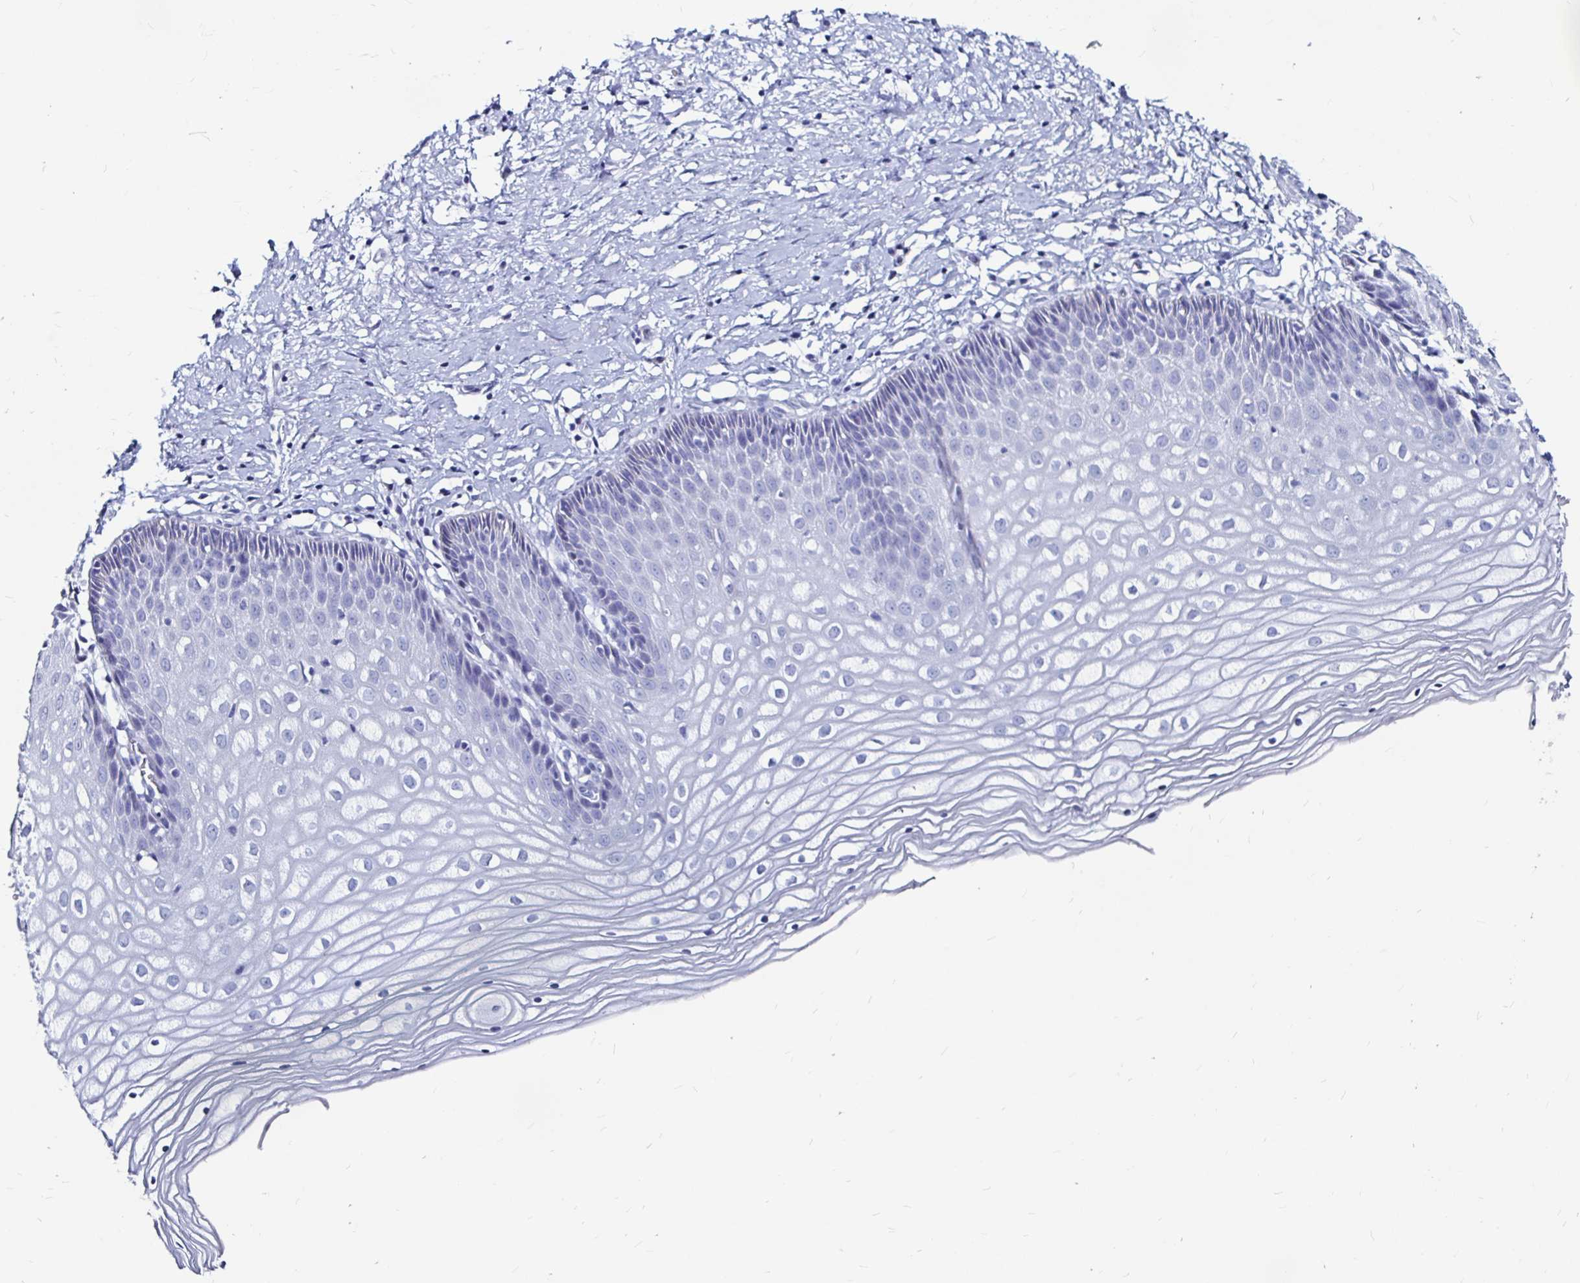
{"staining": {"intensity": "negative", "quantity": "none", "location": "none"}, "tissue": "cervix", "cell_type": "Glandular cells", "image_type": "normal", "snomed": [{"axis": "morphology", "description": "Normal tissue, NOS"}, {"axis": "topography", "description": "Cervix"}], "caption": "The IHC image has no significant expression in glandular cells of cervix. (Immunohistochemistry, brightfield microscopy, high magnification).", "gene": "LUZP4", "patient": {"sex": "female", "age": 36}}